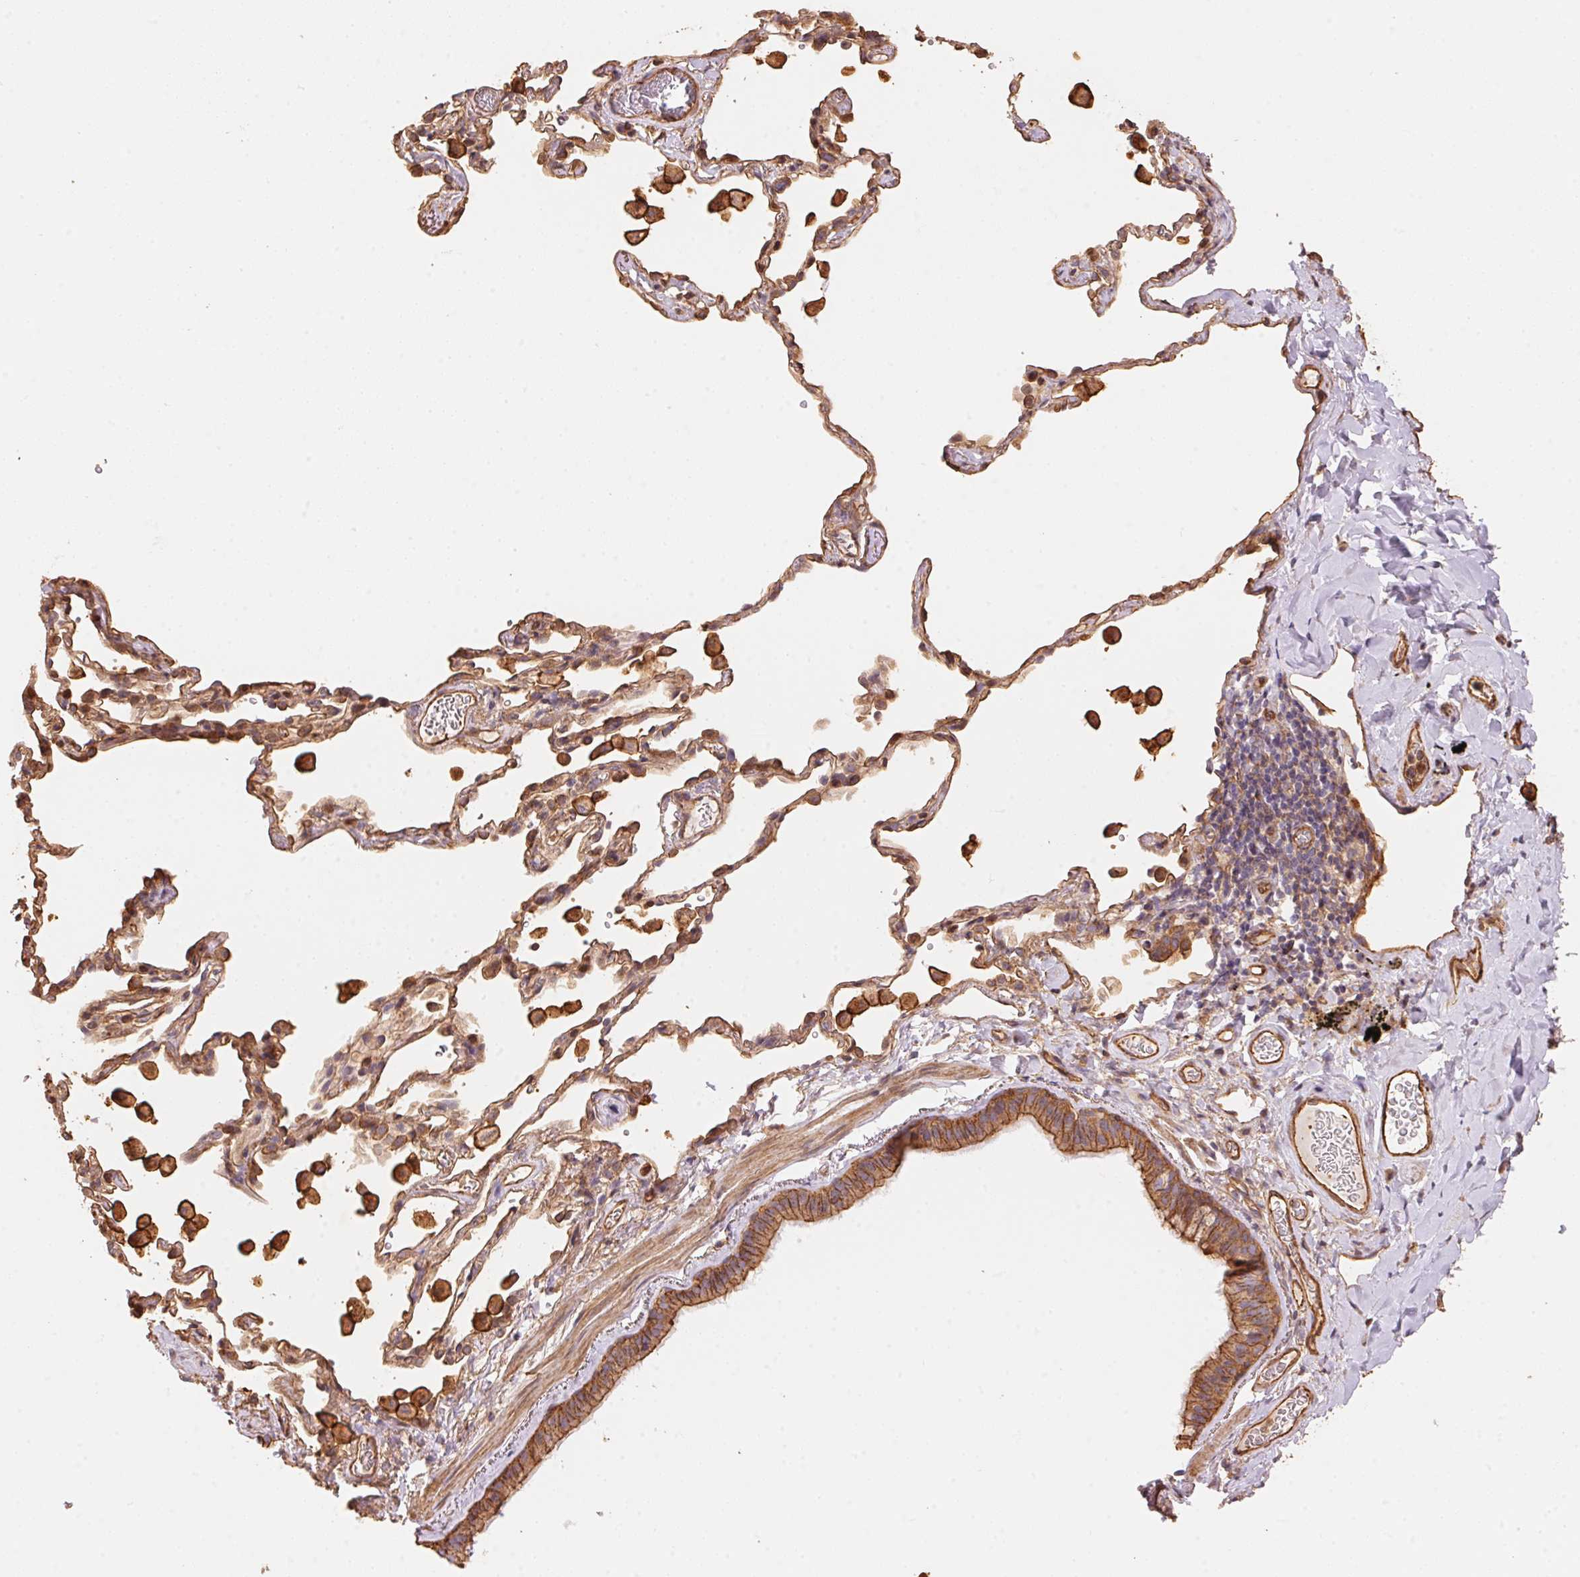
{"staining": {"intensity": "moderate", "quantity": ">75%", "location": "cytoplasmic/membranous"}, "tissue": "bronchus", "cell_type": "Respiratory epithelial cells", "image_type": "normal", "snomed": [{"axis": "morphology", "description": "Normal tissue, NOS"}, {"axis": "topography", "description": "Bronchus"}, {"axis": "topography", "description": "Lung"}], "caption": "Immunohistochemical staining of benign human bronchus exhibits >75% levels of moderate cytoplasmic/membranous protein expression in approximately >75% of respiratory epithelial cells. (DAB = brown stain, brightfield microscopy at high magnification).", "gene": "FRAS1", "patient": {"sex": "male", "age": 54}}